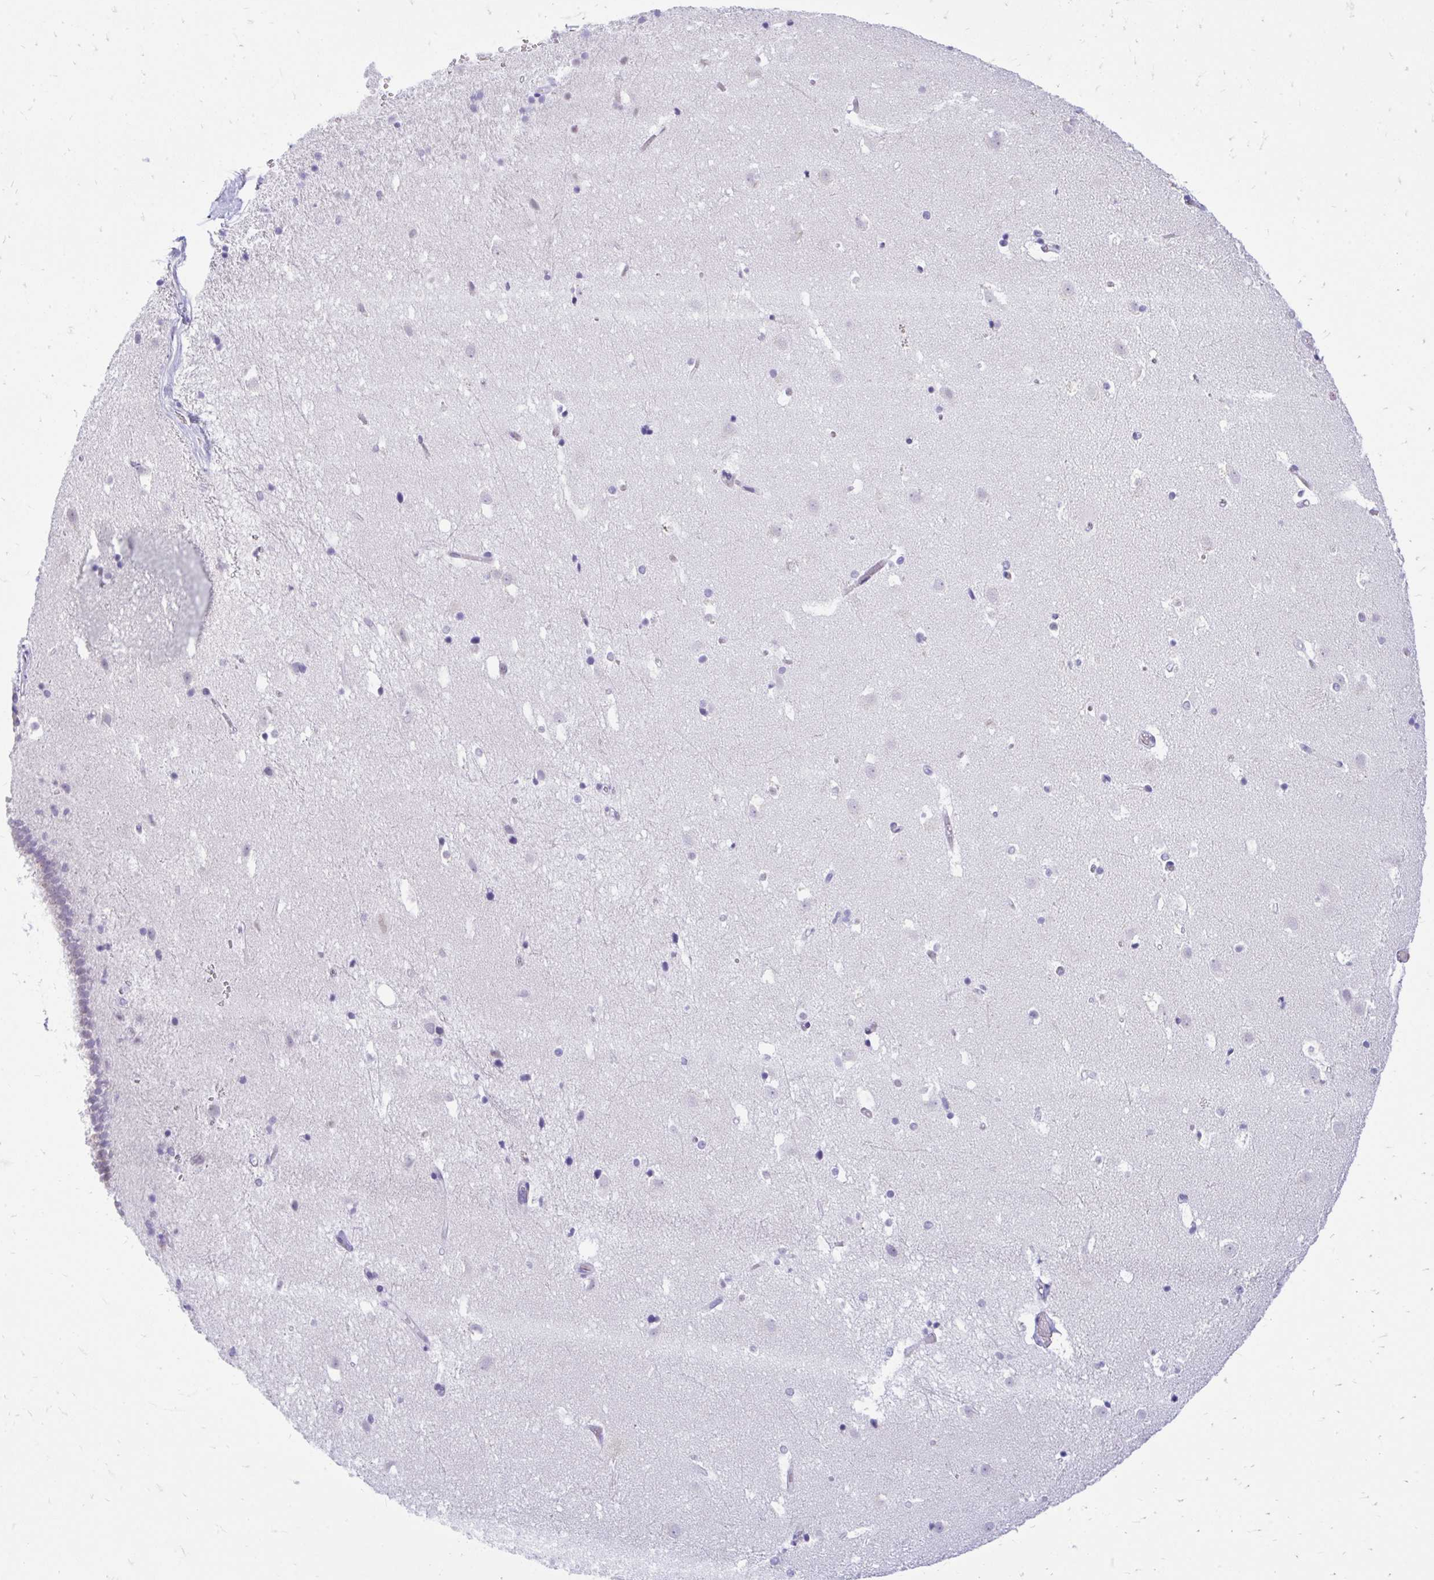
{"staining": {"intensity": "negative", "quantity": "none", "location": "none"}, "tissue": "caudate", "cell_type": "Glial cells", "image_type": "normal", "snomed": [{"axis": "morphology", "description": "Normal tissue, NOS"}, {"axis": "topography", "description": "Lateral ventricle wall"}], "caption": "Glial cells show no significant staining in normal caudate.", "gene": "GLB1L2", "patient": {"sex": "male", "age": 37}}